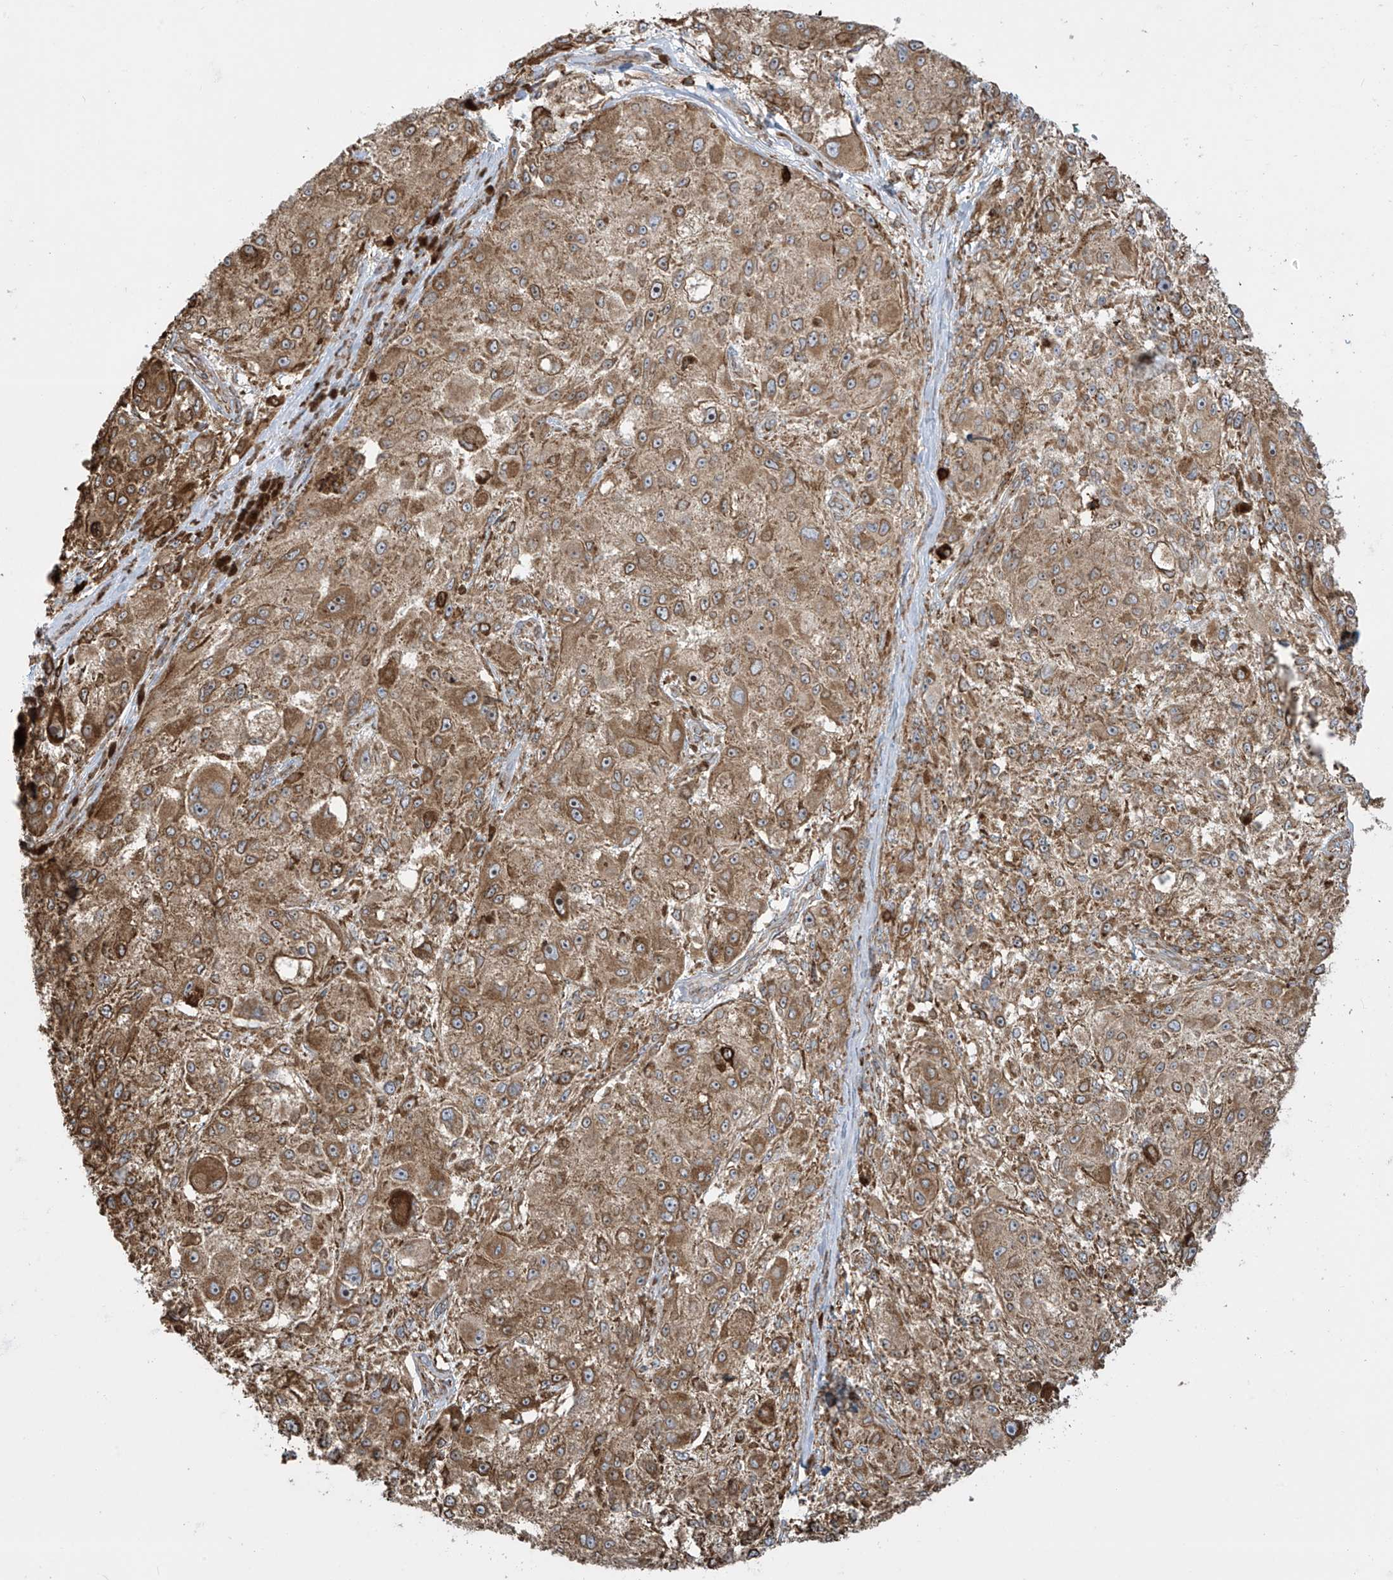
{"staining": {"intensity": "moderate", "quantity": ">75%", "location": "cytoplasmic/membranous"}, "tissue": "melanoma", "cell_type": "Tumor cells", "image_type": "cancer", "snomed": [{"axis": "morphology", "description": "Necrosis, NOS"}, {"axis": "morphology", "description": "Malignant melanoma, NOS"}, {"axis": "topography", "description": "Skin"}], "caption": "Approximately >75% of tumor cells in human malignant melanoma display moderate cytoplasmic/membranous protein expression as visualized by brown immunohistochemical staining.", "gene": "MX1", "patient": {"sex": "female", "age": 87}}